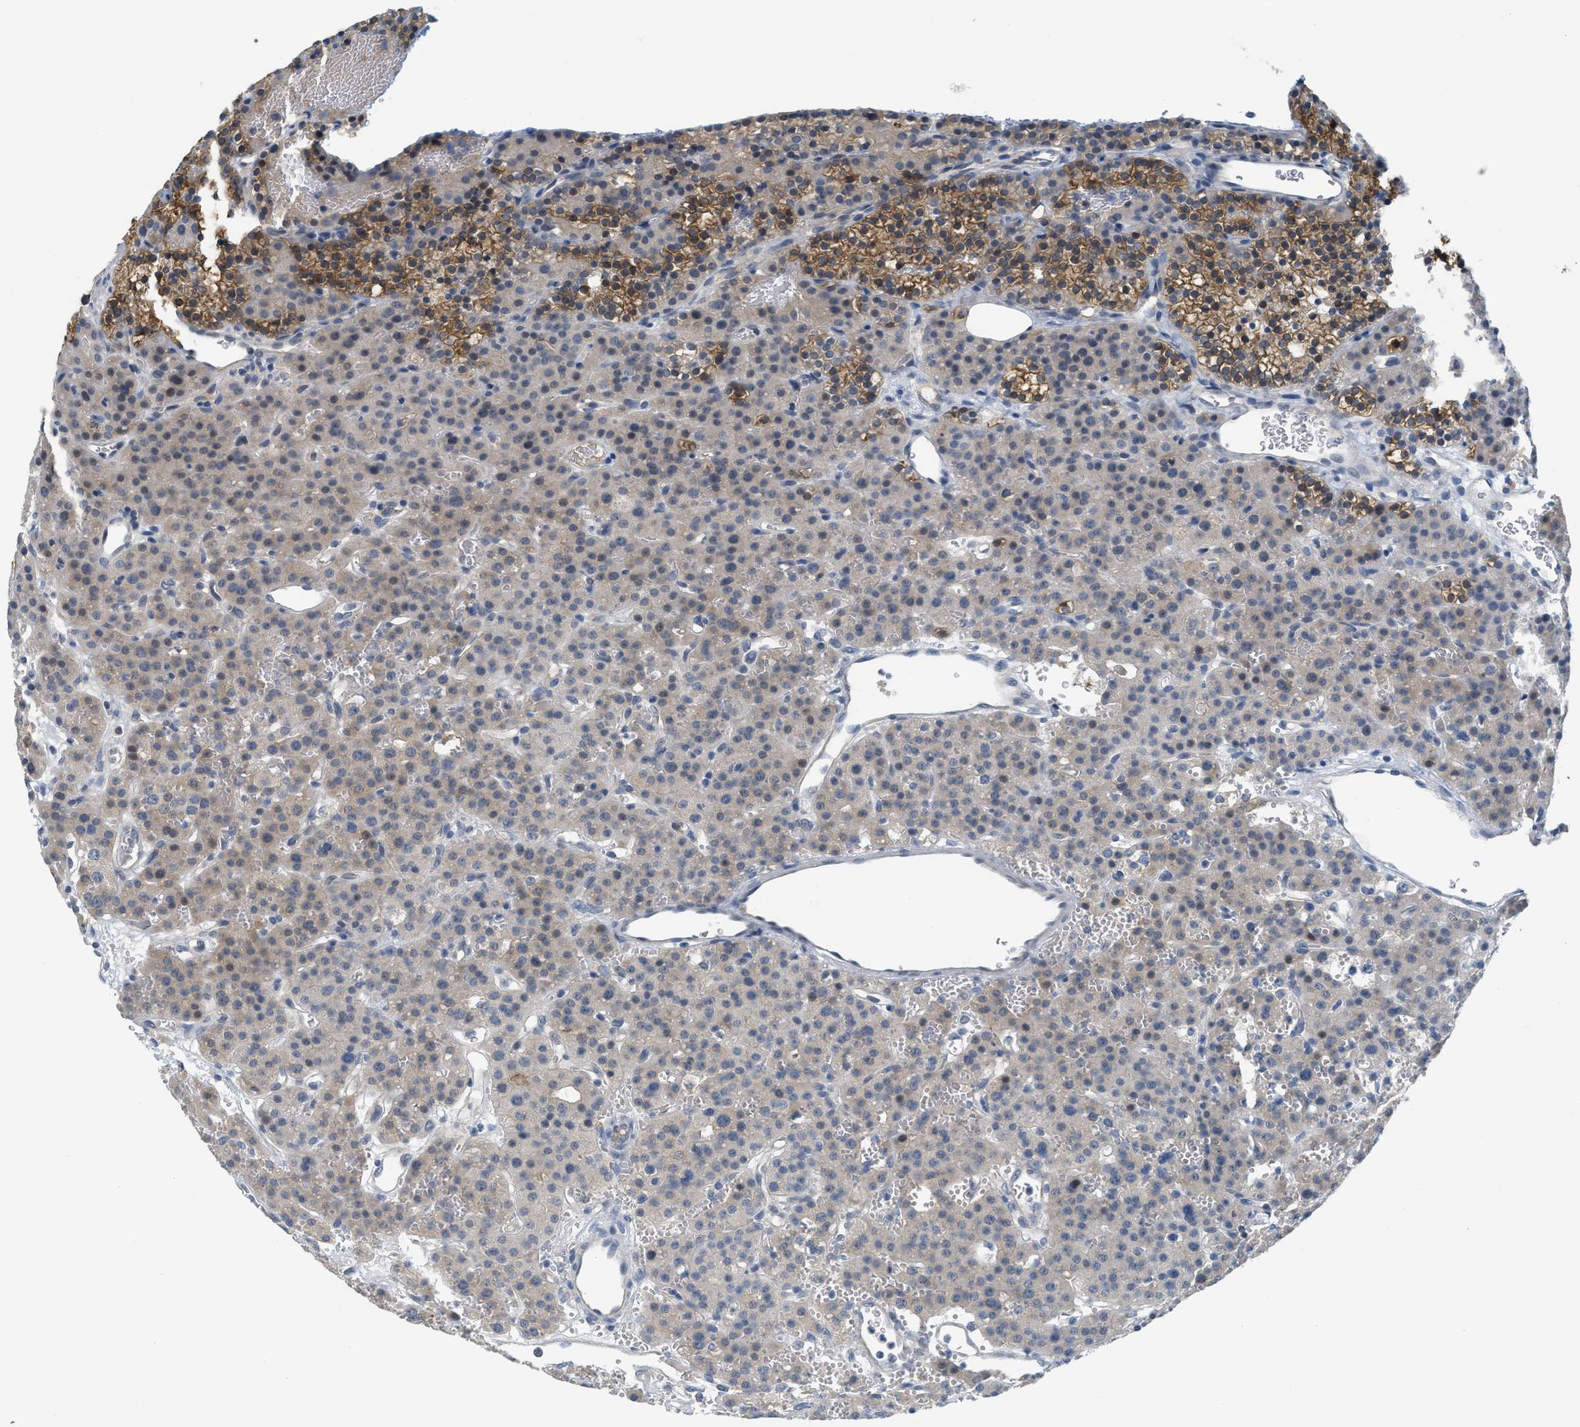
{"staining": {"intensity": "moderate", "quantity": "<25%", "location": "cytoplasmic/membranous"}, "tissue": "parathyroid gland", "cell_type": "Glandular cells", "image_type": "normal", "snomed": [{"axis": "morphology", "description": "Normal tissue, NOS"}, {"axis": "morphology", "description": "Adenoma, NOS"}, {"axis": "topography", "description": "Parathyroid gland"}], "caption": "Immunohistochemistry staining of benign parathyroid gland, which shows low levels of moderate cytoplasmic/membranous positivity in approximately <25% of glandular cells indicating moderate cytoplasmic/membranous protein expression. The staining was performed using DAB (brown) for protein detection and nuclei were counterstained in hematoxylin (blue).", "gene": "TNFAIP1", "patient": {"sex": "female", "age": 81}}